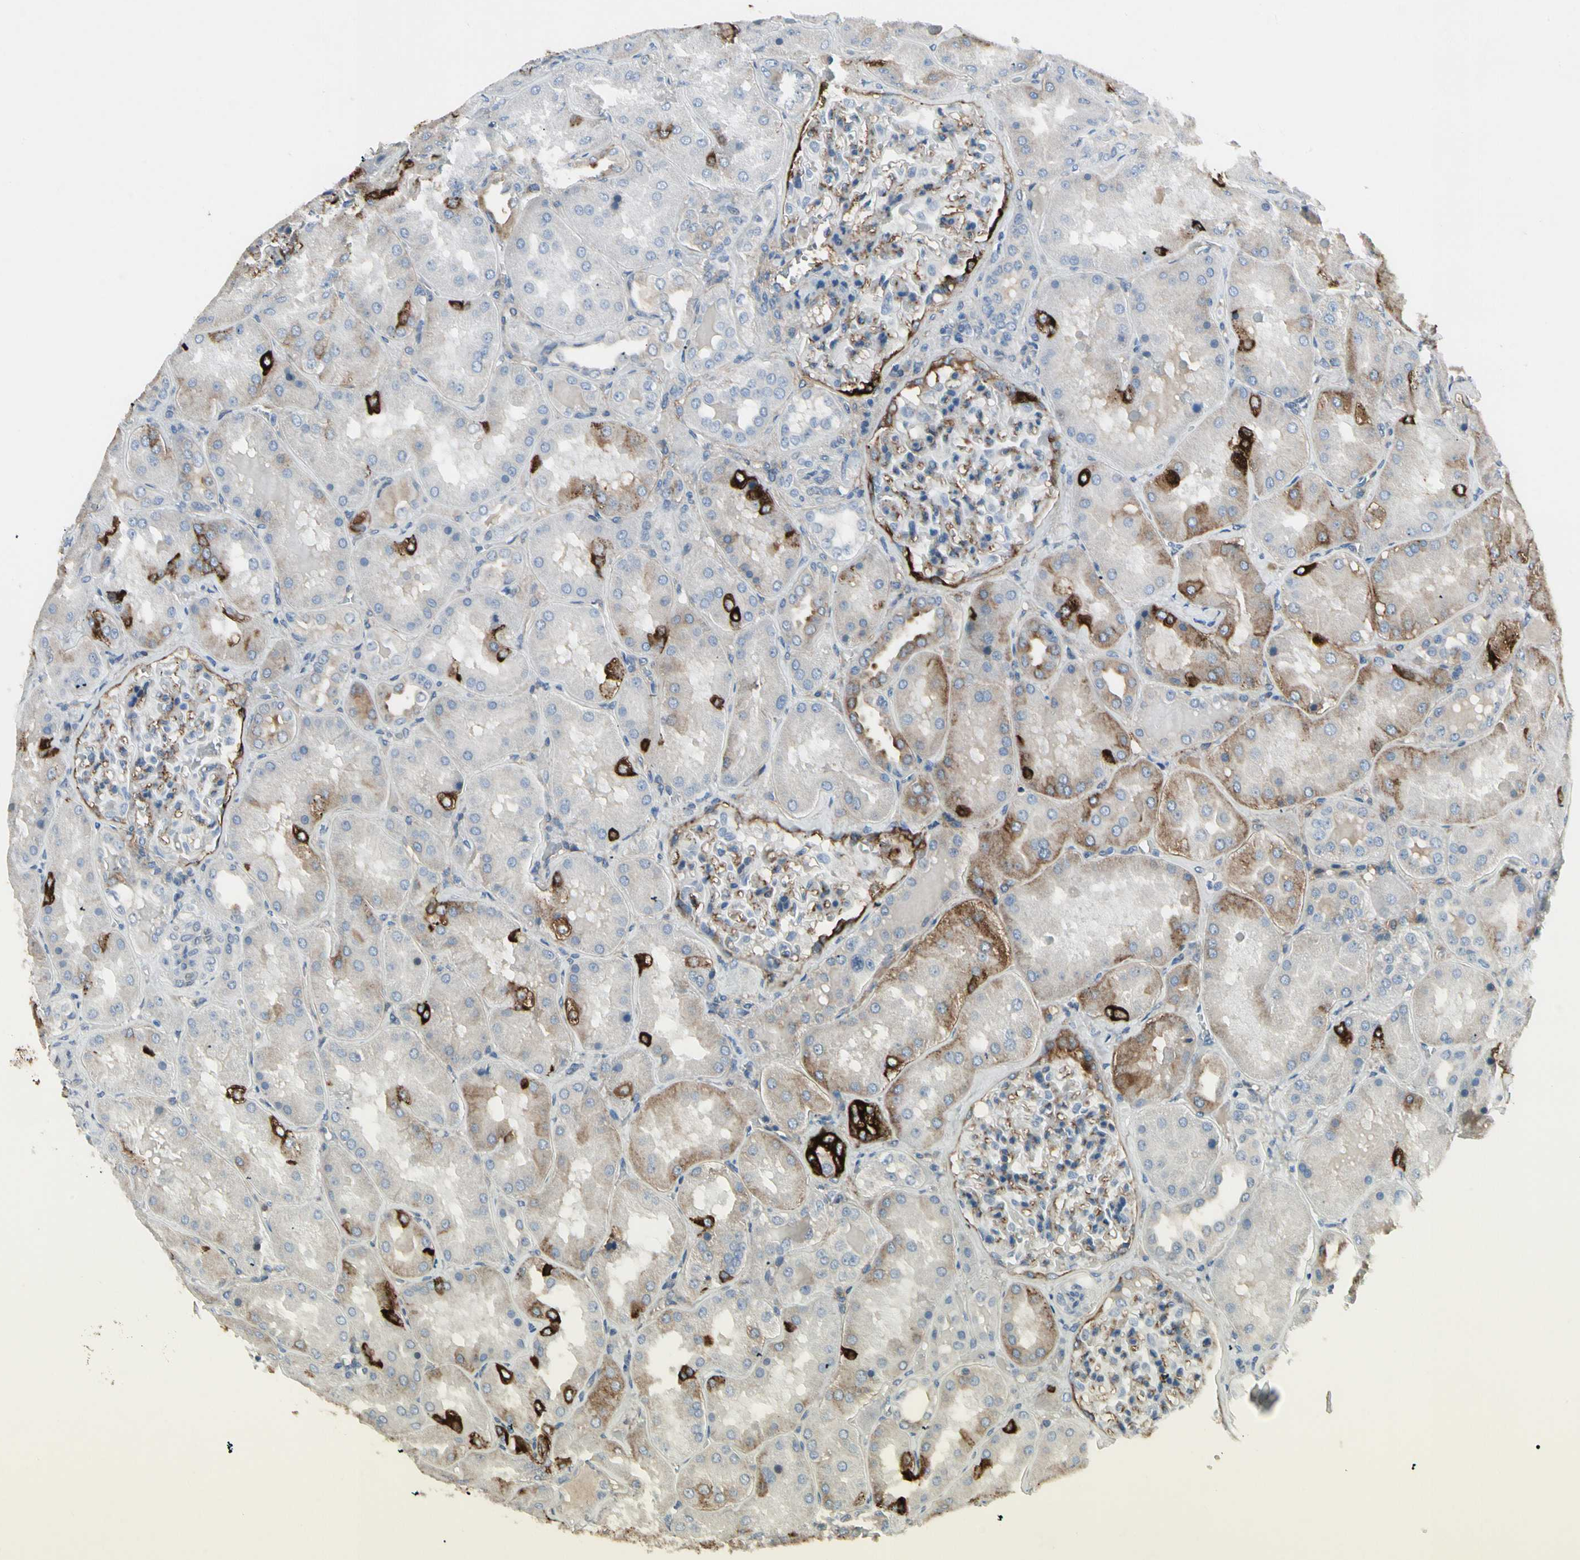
{"staining": {"intensity": "moderate", "quantity": "<25%", "location": "cytoplasmic/membranous"}, "tissue": "kidney", "cell_type": "Cells in glomeruli", "image_type": "normal", "snomed": [{"axis": "morphology", "description": "Normal tissue, NOS"}, {"axis": "topography", "description": "Kidney"}], "caption": "A low amount of moderate cytoplasmic/membranous expression is present in about <25% of cells in glomeruli in unremarkable kidney.", "gene": "PIGR", "patient": {"sex": "female", "age": 56}}